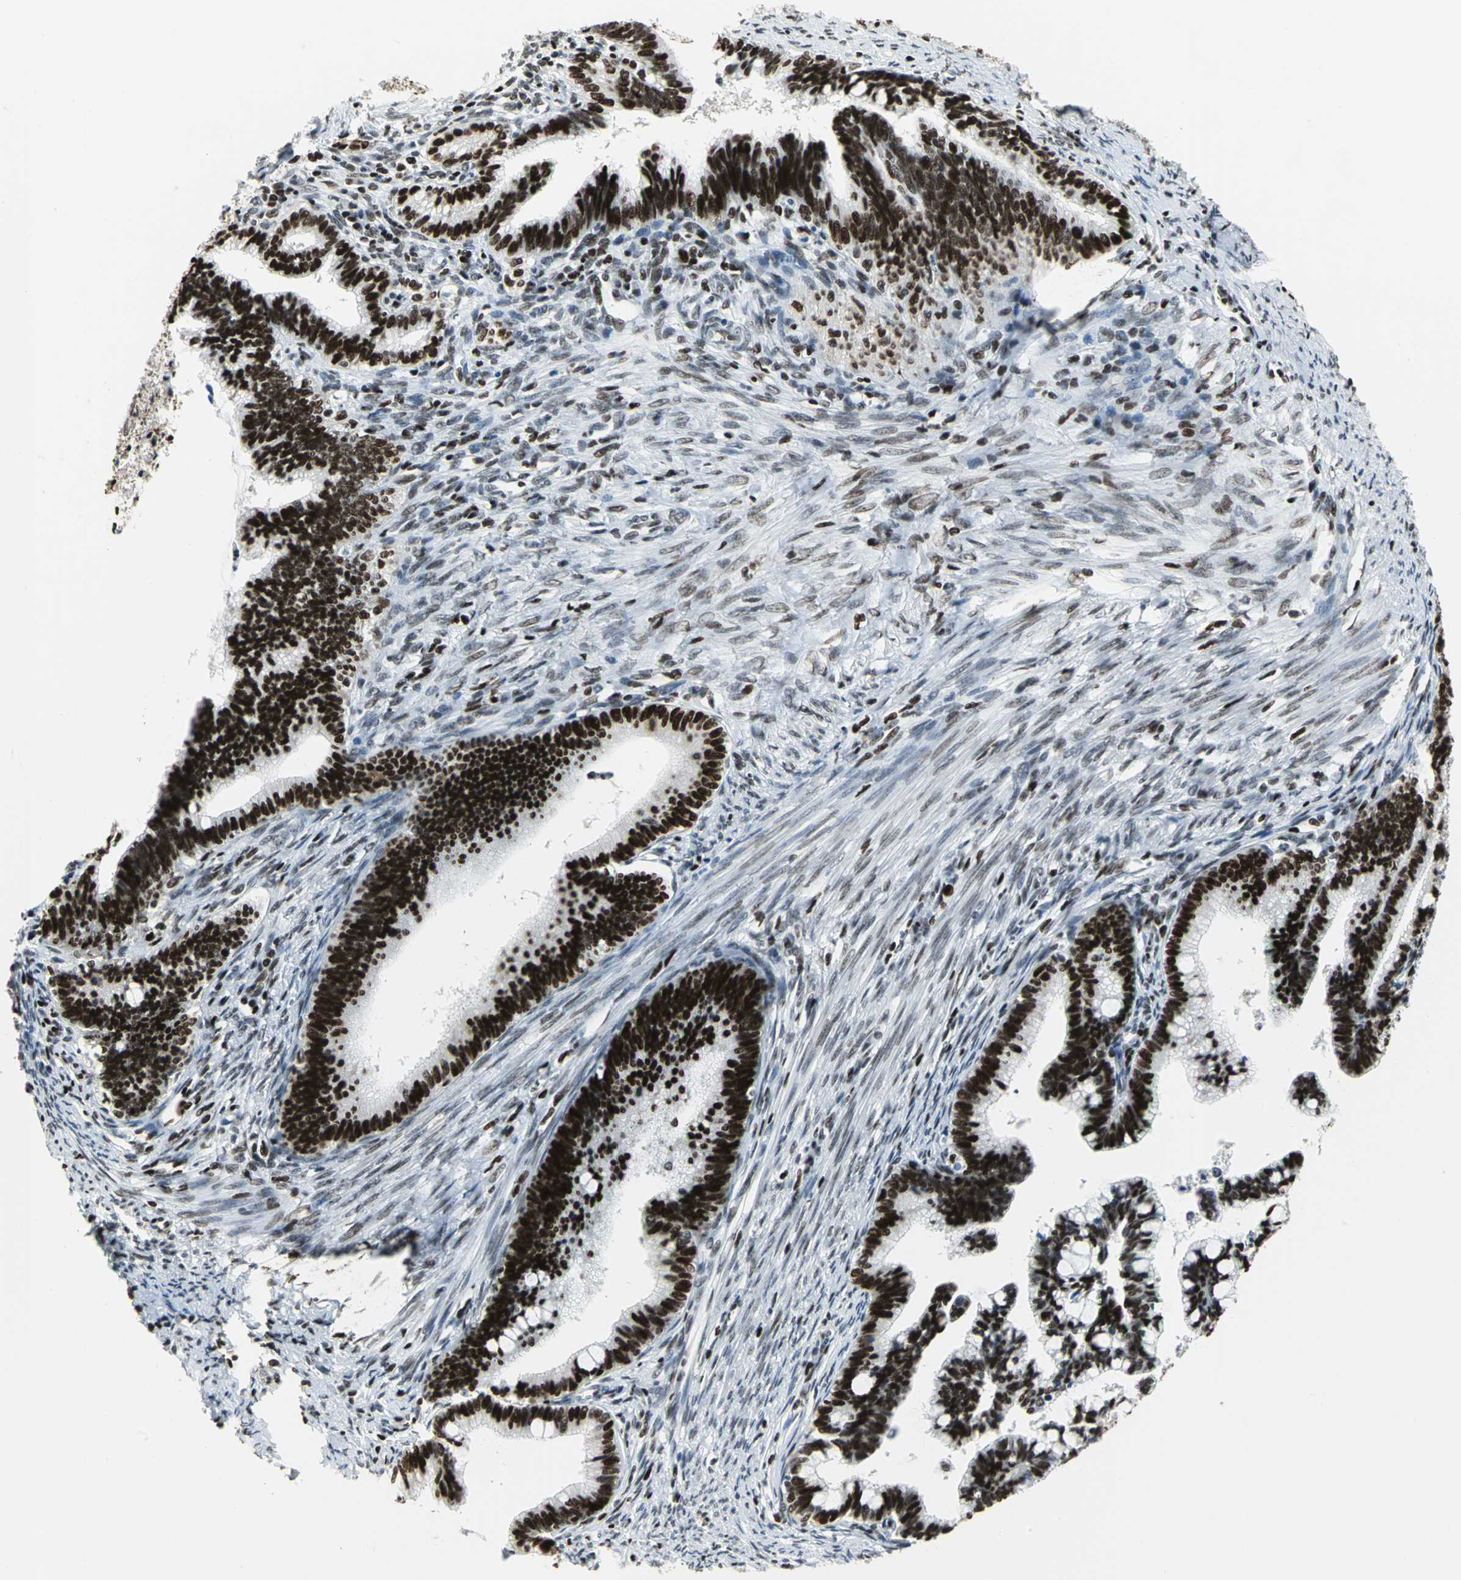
{"staining": {"intensity": "strong", "quantity": ">75%", "location": "nuclear"}, "tissue": "cervical cancer", "cell_type": "Tumor cells", "image_type": "cancer", "snomed": [{"axis": "morphology", "description": "Adenocarcinoma, NOS"}, {"axis": "topography", "description": "Cervix"}], "caption": "Protein staining by immunohistochemistry (IHC) shows strong nuclear staining in approximately >75% of tumor cells in adenocarcinoma (cervical). The protein of interest is stained brown, and the nuclei are stained in blue (DAB (3,3'-diaminobenzidine) IHC with brightfield microscopy, high magnification).", "gene": "HNRNPD", "patient": {"sex": "female", "age": 36}}